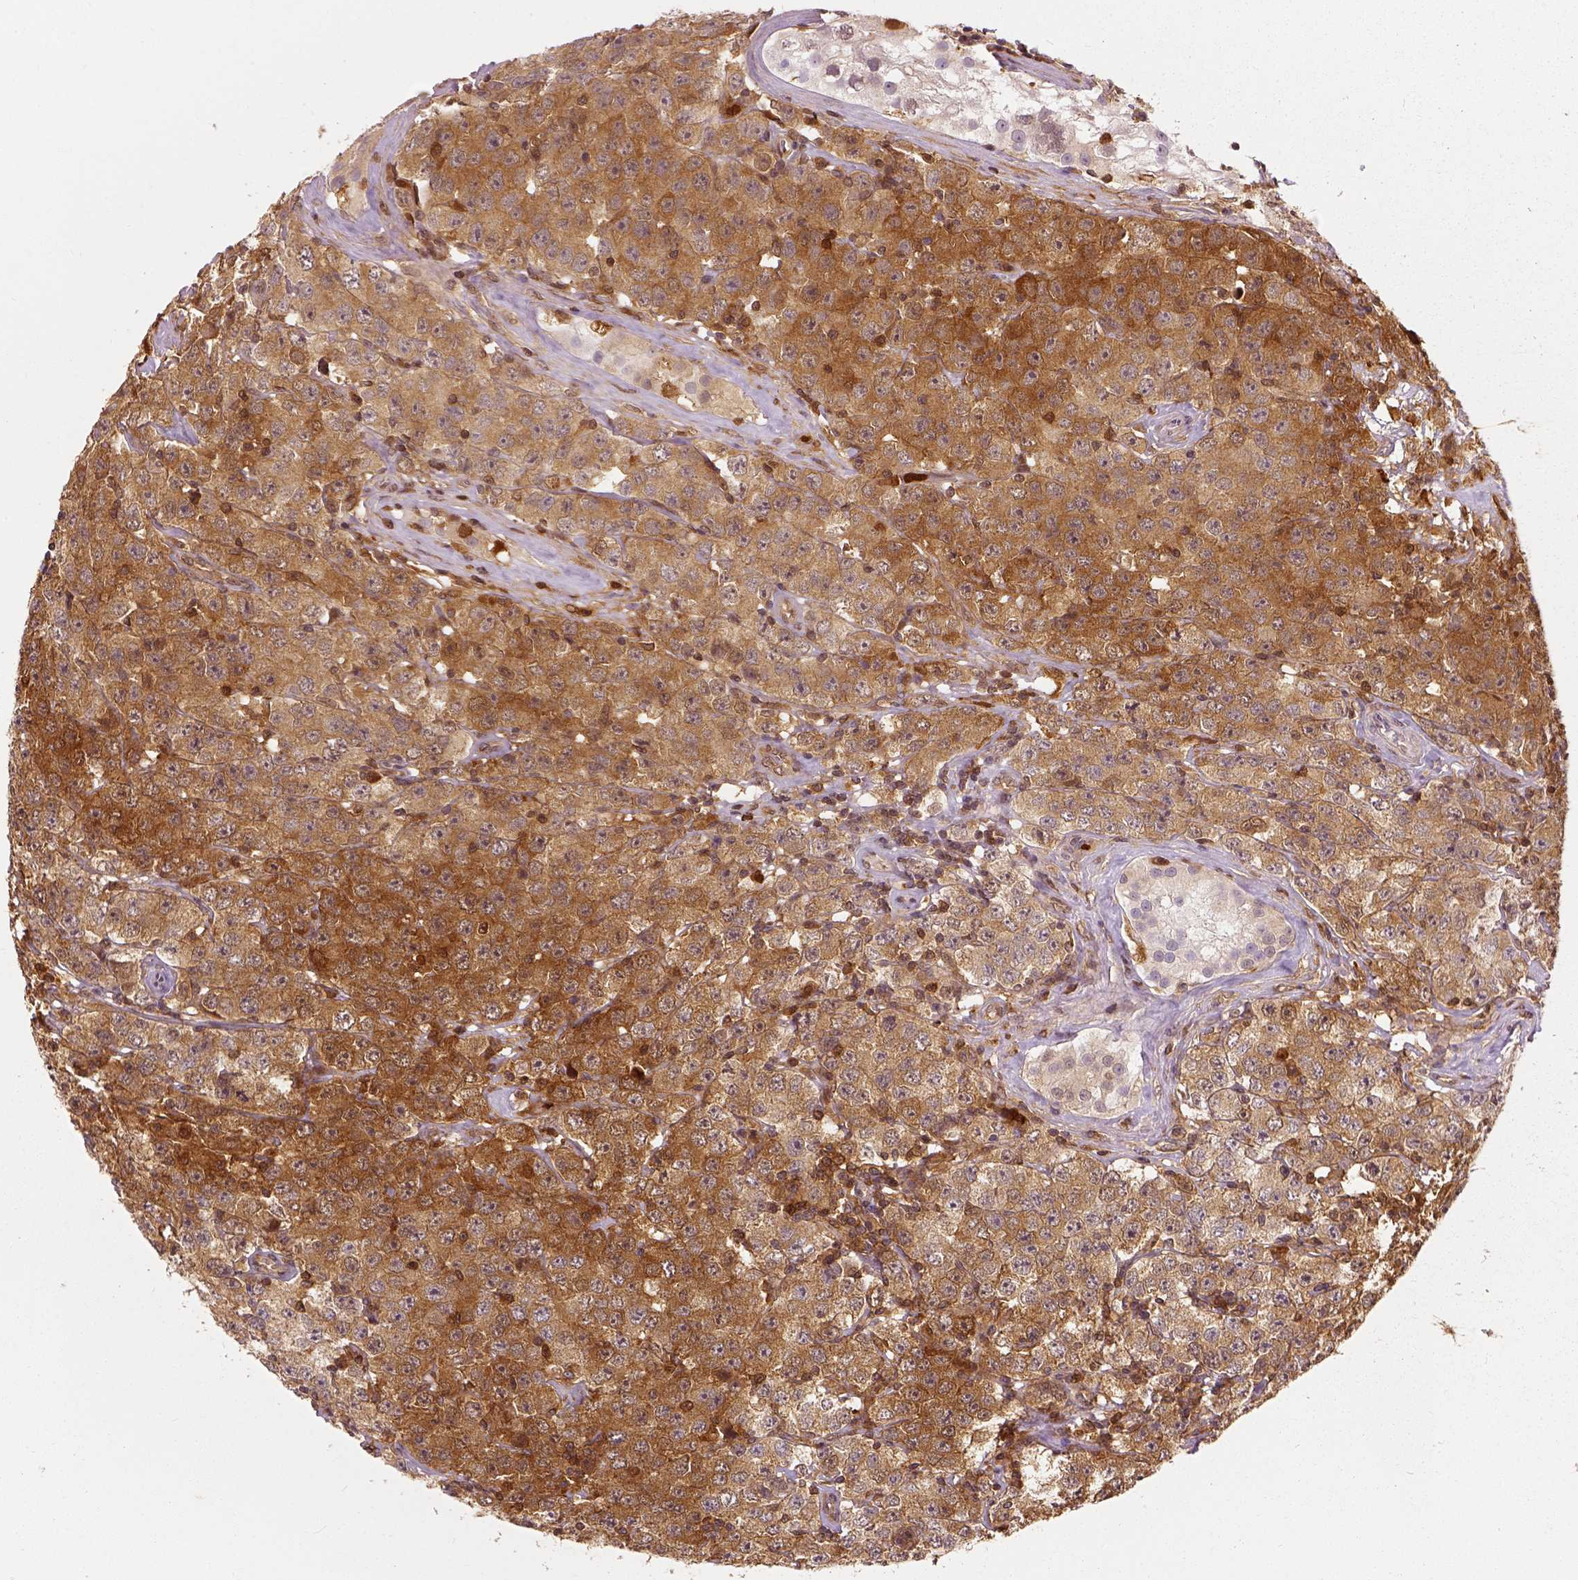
{"staining": {"intensity": "moderate", "quantity": ">75%", "location": "cytoplasmic/membranous"}, "tissue": "testis cancer", "cell_type": "Tumor cells", "image_type": "cancer", "snomed": [{"axis": "morphology", "description": "Seminoma, NOS"}, {"axis": "topography", "description": "Testis"}], "caption": "Human seminoma (testis) stained for a protein (brown) shows moderate cytoplasmic/membranous positive expression in approximately >75% of tumor cells.", "gene": "GPI", "patient": {"sex": "male", "age": 52}}